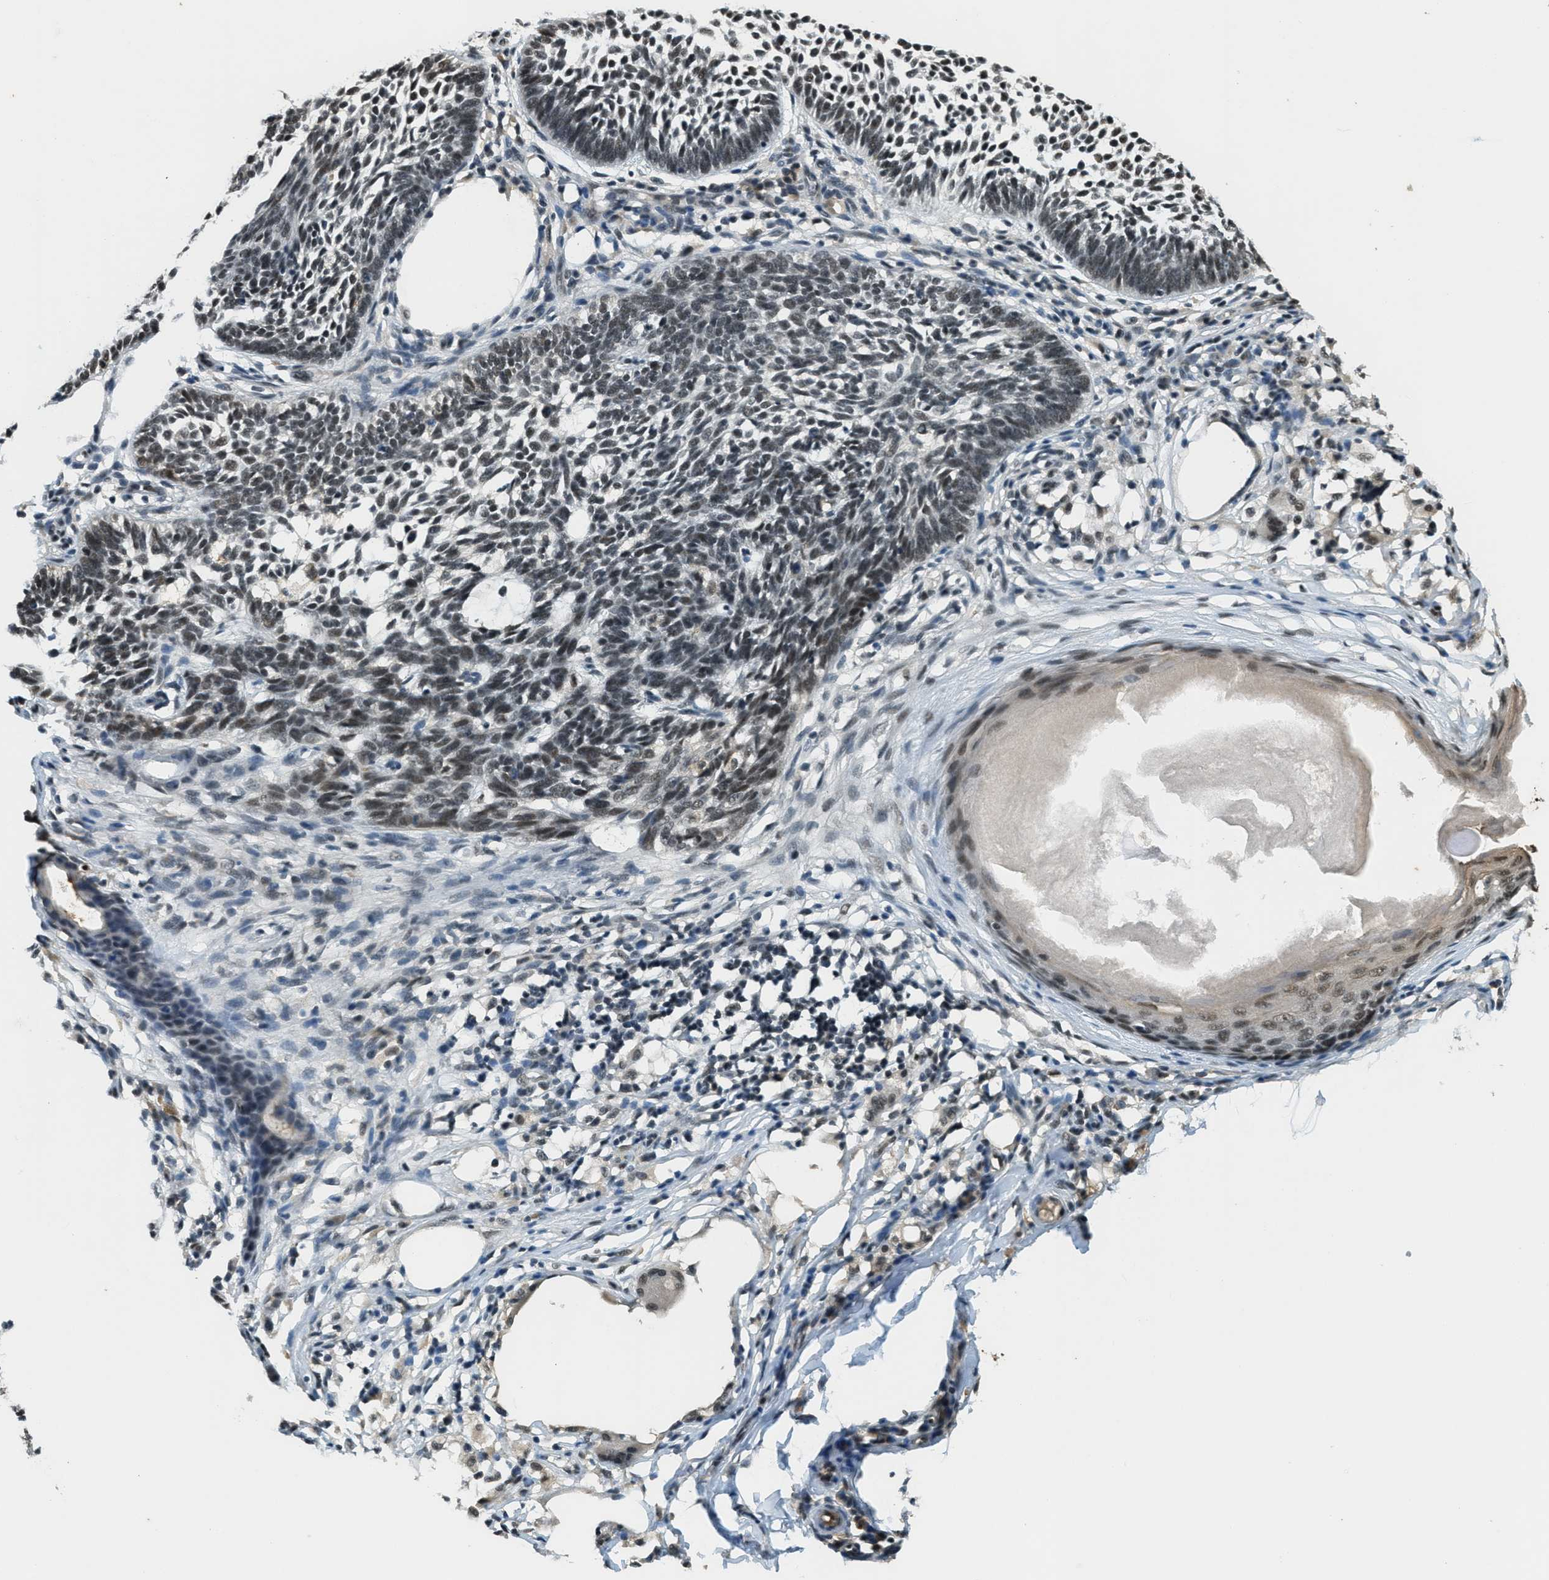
{"staining": {"intensity": "moderate", "quantity": ">75%", "location": "nuclear"}, "tissue": "skin cancer", "cell_type": "Tumor cells", "image_type": "cancer", "snomed": [{"axis": "morphology", "description": "Normal tissue, NOS"}, {"axis": "morphology", "description": "Basal cell carcinoma"}, {"axis": "topography", "description": "Skin"}], "caption": "Immunohistochemical staining of skin basal cell carcinoma displays moderate nuclear protein expression in approximately >75% of tumor cells.", "gene": "ZNF148", "patient": {"sex": "male", "age": 87}}